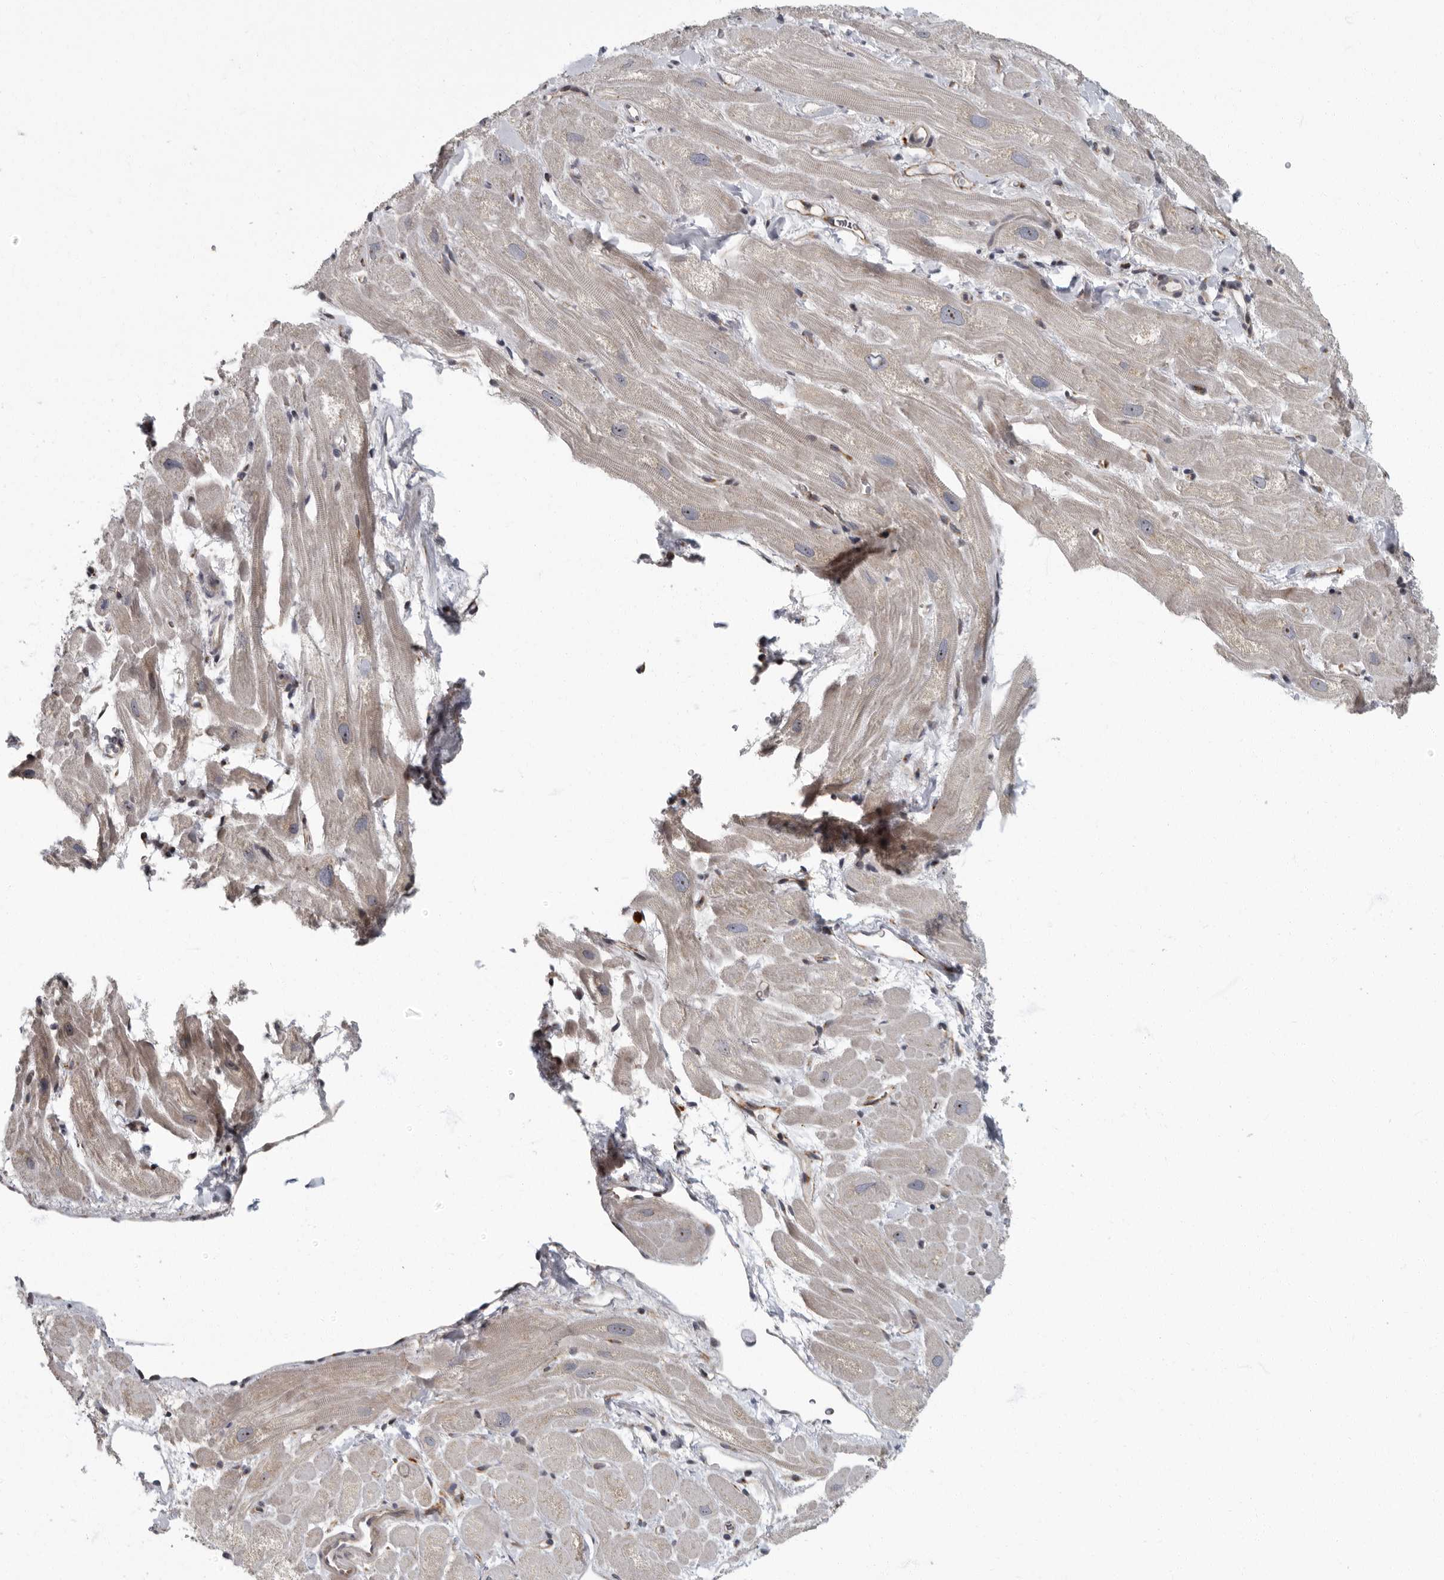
{"staining": {"intensity": "weak", "quantity": ">75%", "location": "cytoplasmic/membranous"}, "tissue": "heart muscle", "cell_type": "Cardiomyocytes", "image_type": "normal", "snomed": [{"axis": "morphology", "description": "Normal tissue, NOS"}, {"axis": "topography", "description": "Heart"}], "caption": "Immunohistochemistry of normal human heart muscle displays low levels of weak cytoplasmic/membranous expression in about >75% of cardiomyocytes. (DAB (3,3'-diaminobenzidine) = brown stain, brightfield microscopy at high magnification).", "gene": "PDCD11", "patient": {"sex": "male", "age": 49}}